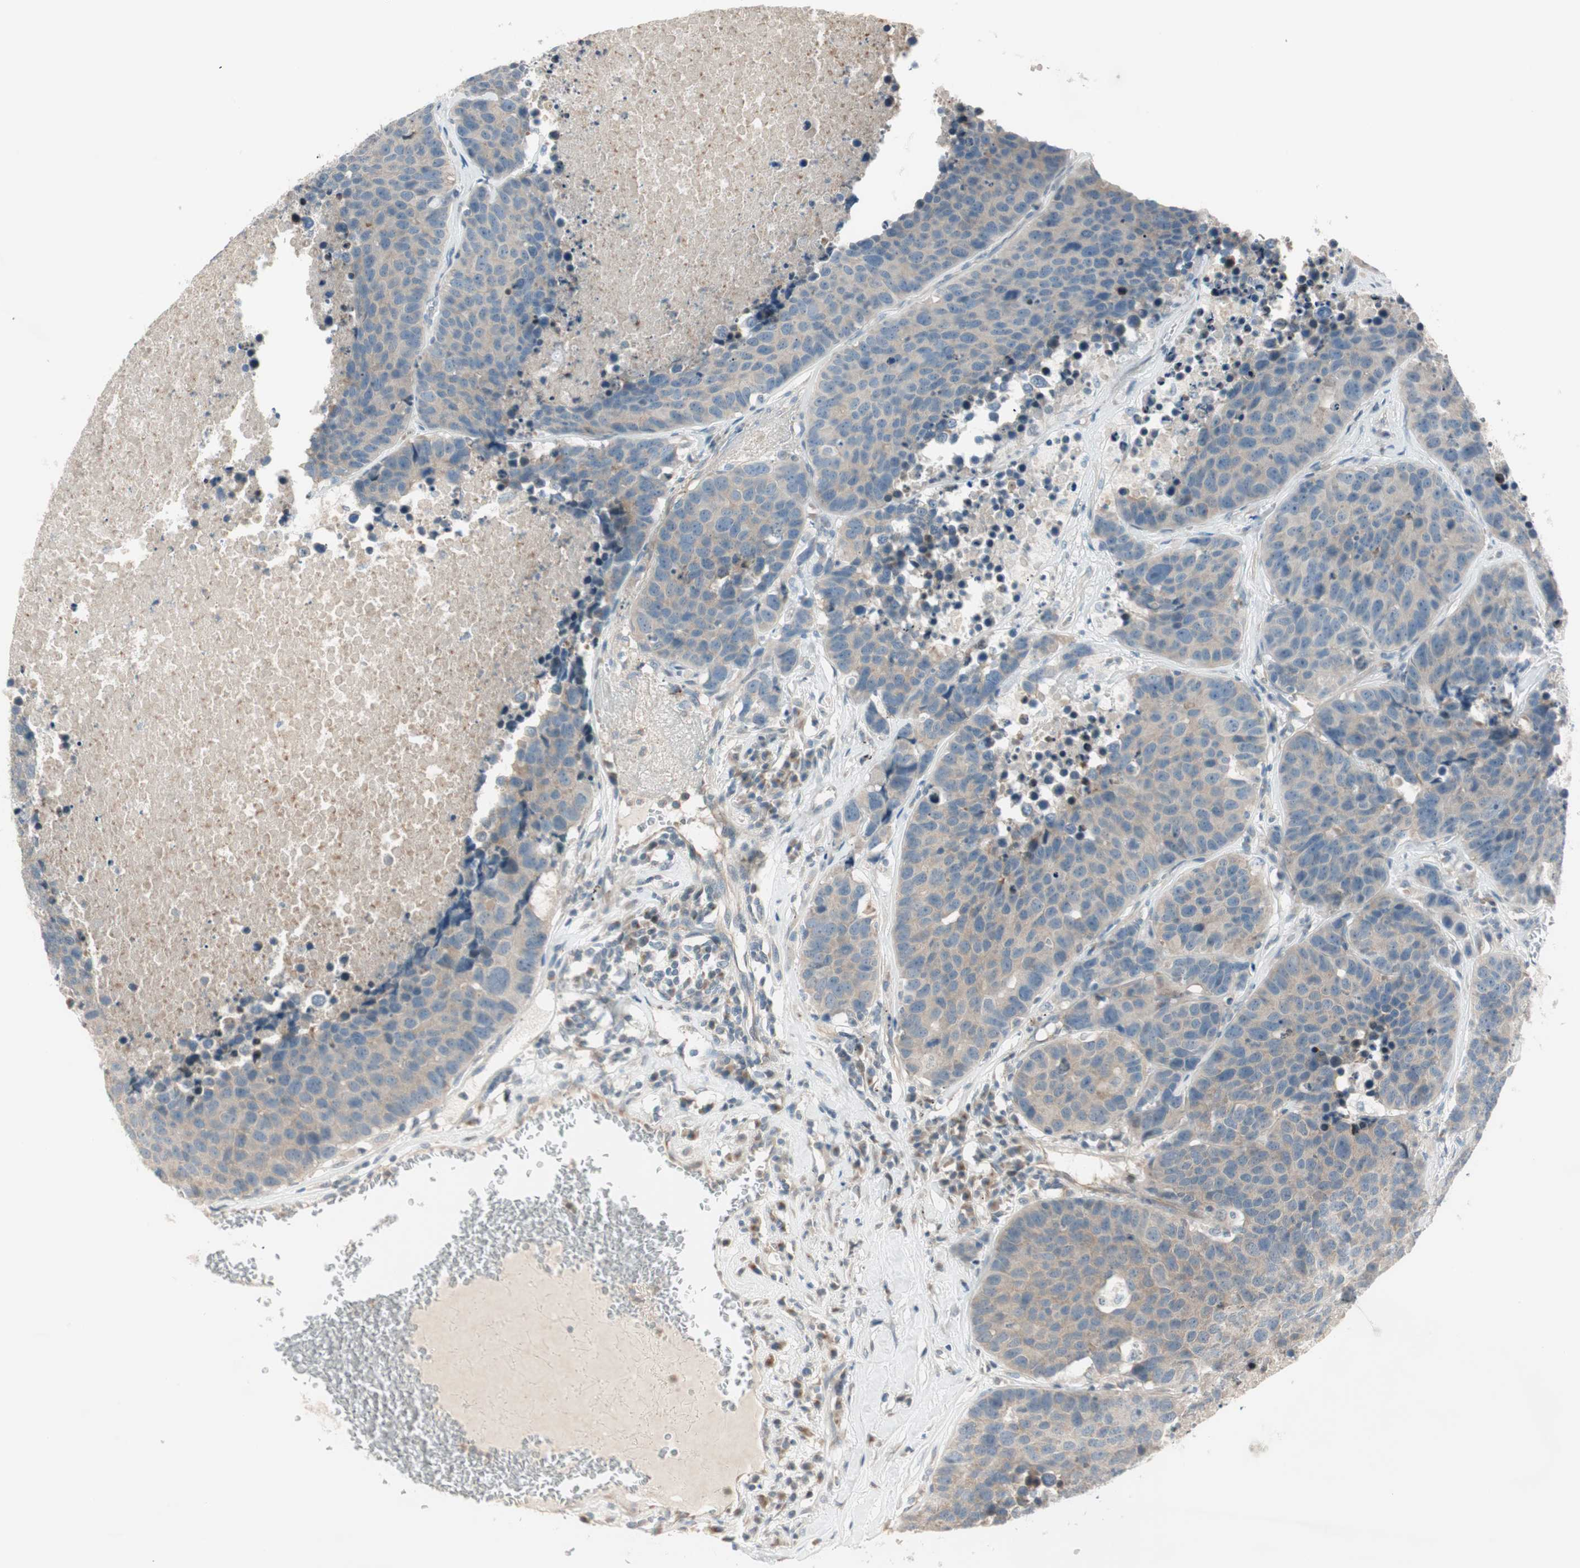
{"staining": {"intensity": "weak", "quantity": ">75%", "location": "cytoplasmic/membranous"}, "tissue": "carcinoid", "cell_type": "Tumor cells", "image_type": "cancer", "snomed": [{"axis": "morphology", "description": "Carcinoid, malignant, NOS"}, {"axis": "topography", "description": "Lung"}], "caption": "Immunohistochemical staining of malignant carcinoid exhibits low levels of weak cytoplasmic/membranous staining in approximately >75% of tumor cells.", "gene": "CGRRF1", "patient": {"sex": "male", "age": 60}}